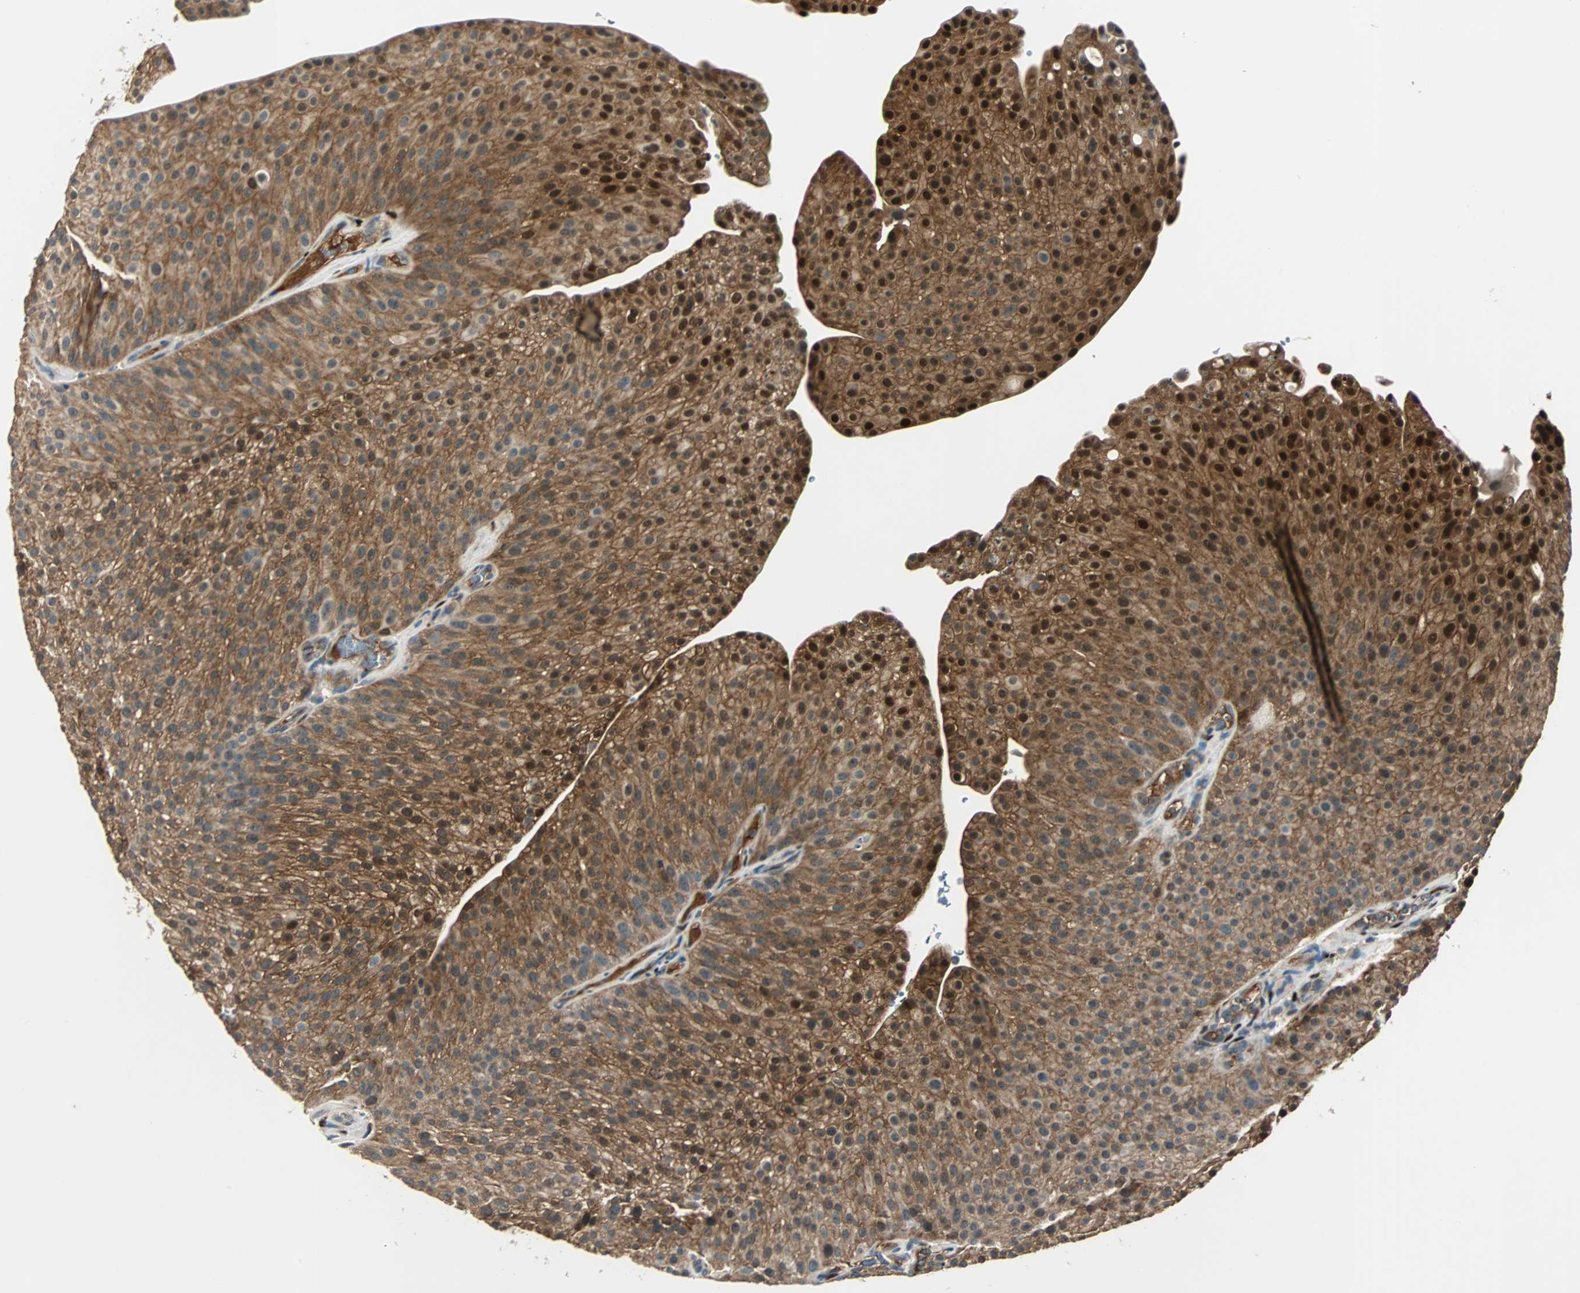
{"staining": {"intensity": "strong", "quantity": ">75%", "location": "cytoplasmic/membranous,nuclear"}, "tissue": "urothelial cancer", "cell_type": "Tumor cells", "image_type": "cancer", "snomed": [{"axis": "morphology", "description": "Urothelial carcinoma, Low grade"}, {"axis": "topography", "description": "Smooth muscle"}, {"axis": "topography", "description": "Urinary bladder"}], "caption": "Immunohistochemical staining of urothelial carcinoma (low-grade) demonstrates strong cytoplasmic/membranous and nuclear protein staining in approximately >75% of tumor cells. (brown staining indicates protein expression, while blue staining denotes nuclei).", "gene": "FHL2", "patient": {"sex": "male", "age": 60}}